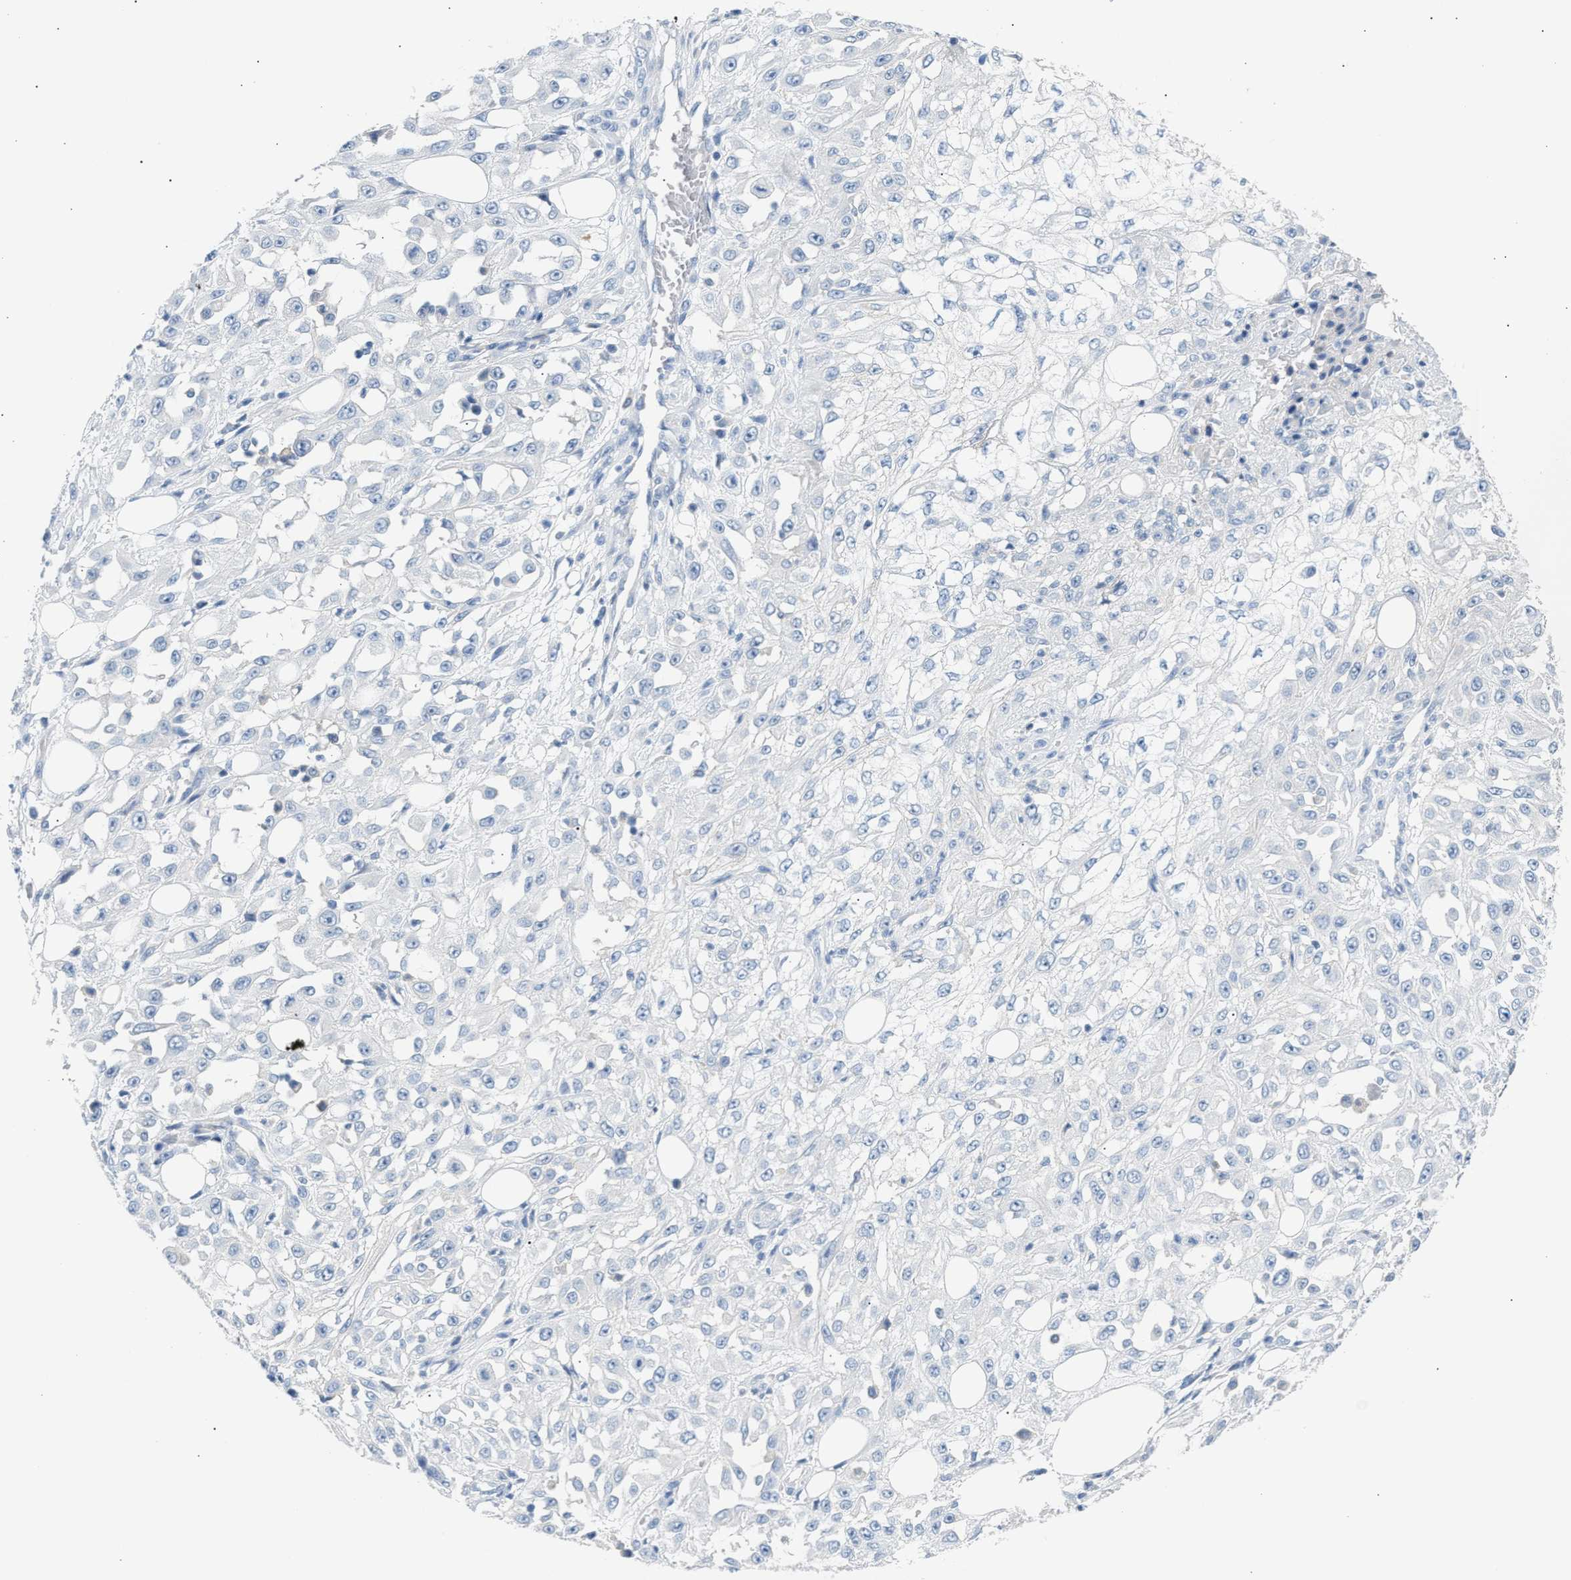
{"staining": {"intensity": "negative", "quantity": "none", "location": "none"}, "tissue": "skin cancer", "cell_type": "Tumor cells", "image_type": "cancer", "snomed": [{"axis": "morphology", "description": "Squamous cell carcinoma, NOS"}, {"axis": "morphology", "description": "Squamous cell carcinoma, metastatic, NOS"}, {"axis": "topography", "description": "Skin"}, {"axis": "topography", "description": "Lymph node"}], "caption": "There is no significant staining in tumor cells of skin cancer. (IHC, brightfield microscopy, high magnification).", "gene": "ERBB2", "patient": {"sex": "male", "age": 75}}